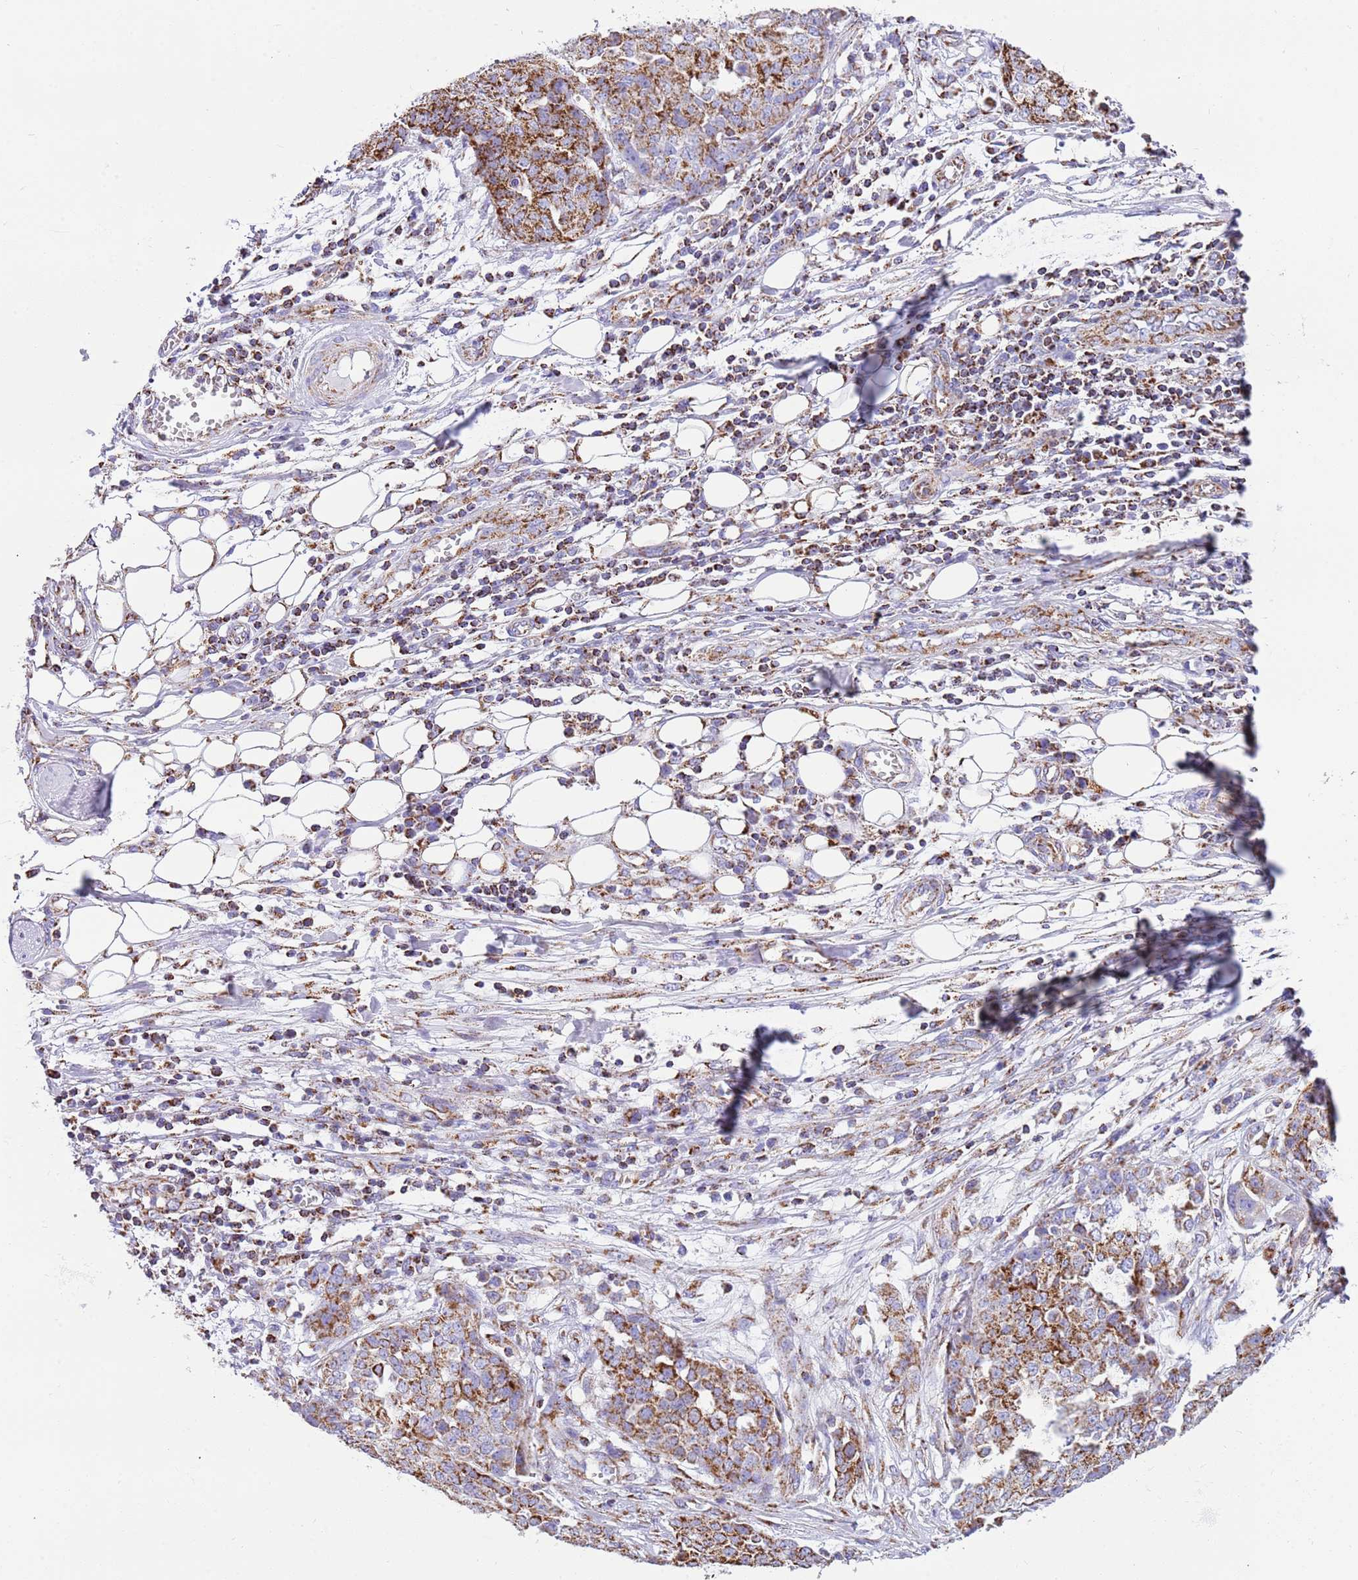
{"staining": {"intensity": "strong", "quantity": ">75%", "location": "cytoplasmic/membranous"}, "tissue": "ovarian cancer", "cell_type": "Tumor cells", "image_type": "cancer", "snomed": [{"axis": "morphology", "description": "Cystadenocarcinoma, serous, NOS"}, {"axis": "topography", "description": "Soft tissue"}, {"axis": "topography", "description": "Ovary"}], "caption": "Protein expression analysis of human serous cystadenocarcinoma (ovarian) reveals strong cytoplasmic/membranous positivity in approximately >75% of tumor cells.", "gene": "SUCLG2", "patient": {"sex": "female", "age": 57}}